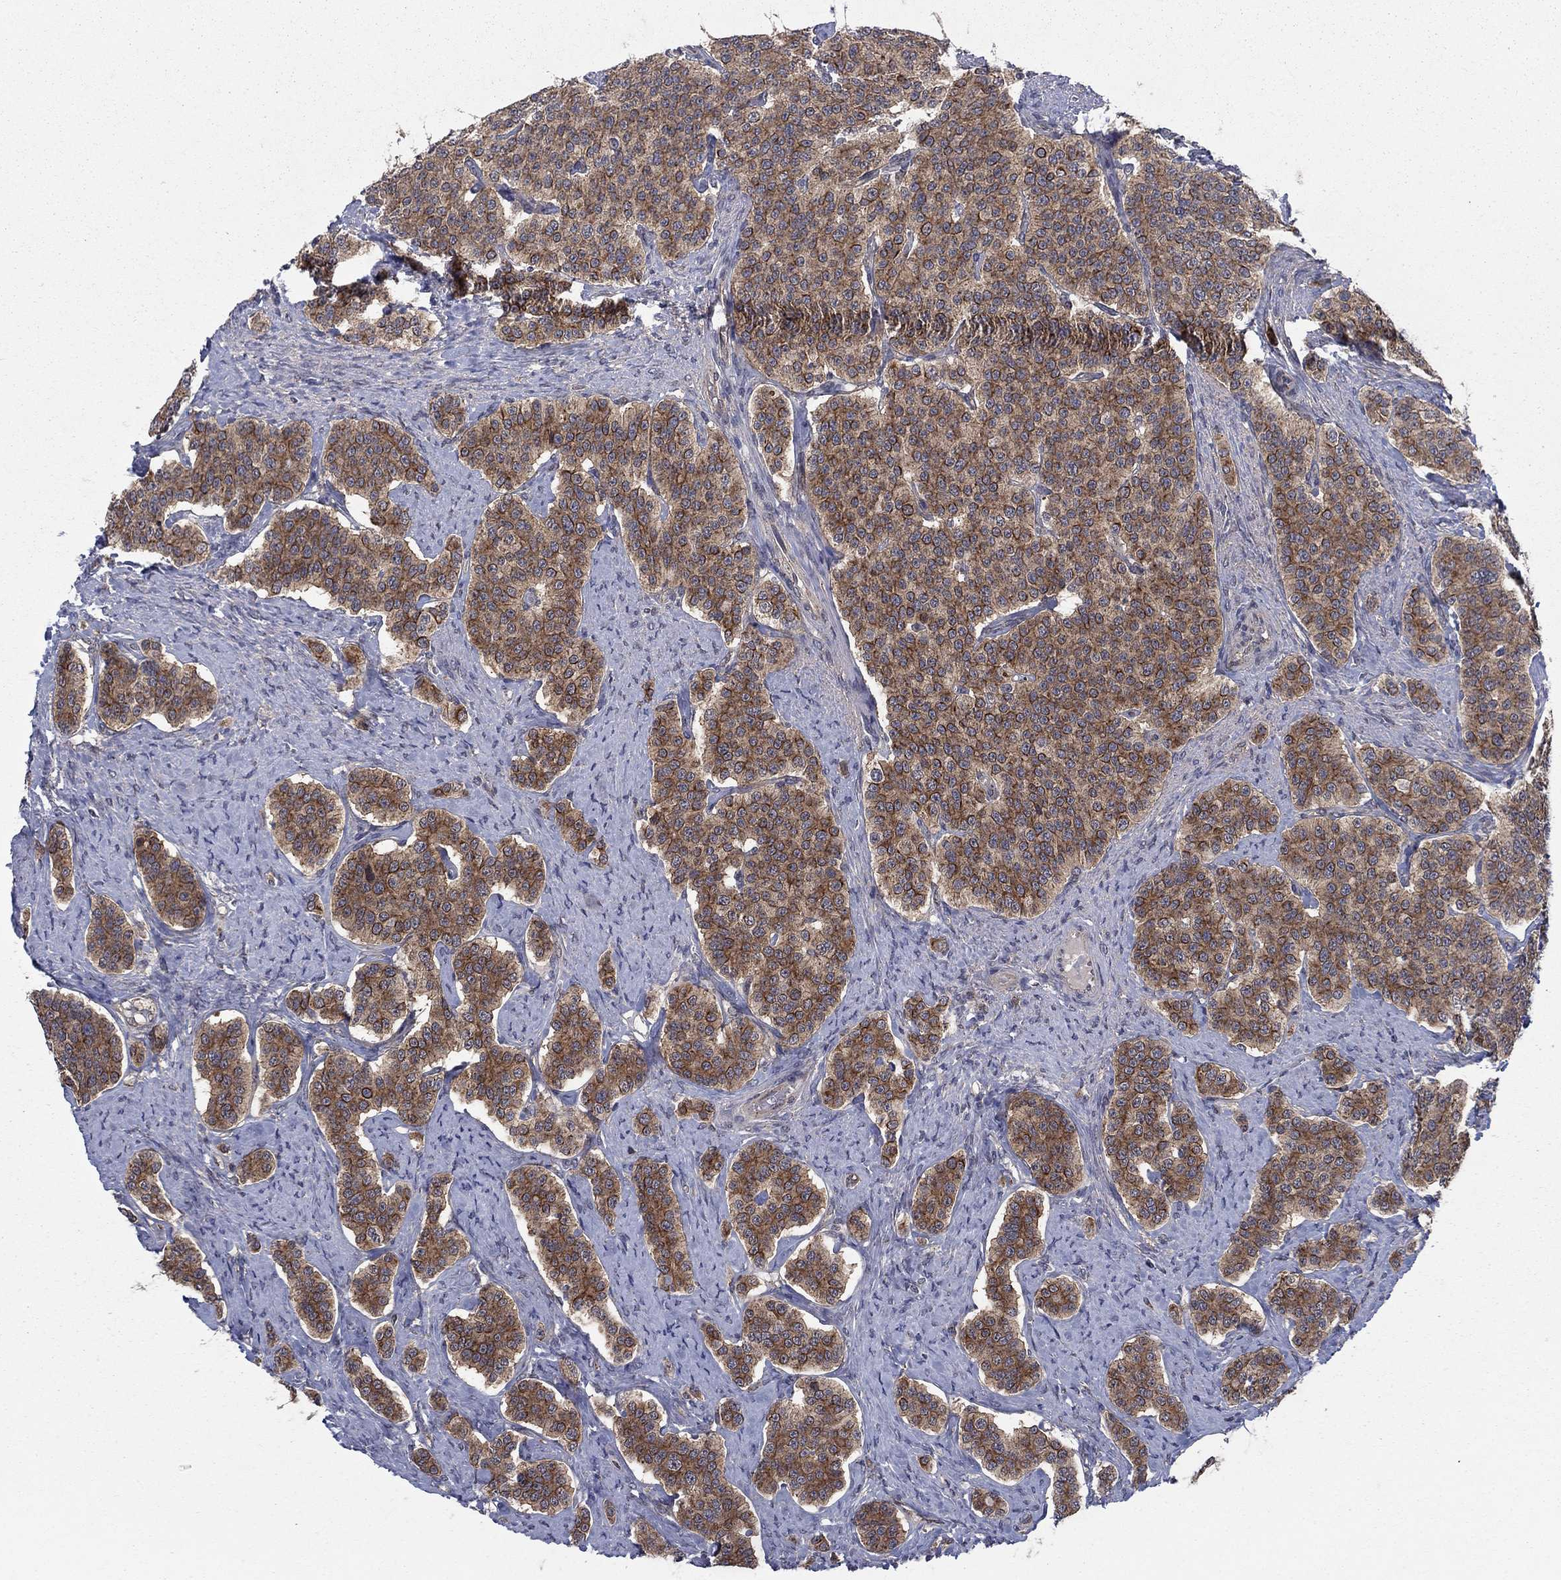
{"staining": {"intensity": "strong", "quantity": "25%-75%", "location": "cytoplasmic/membranous,nuclear"}, "tissue": "carcinoid", "cell_type": "Tumor cells", "image_type": "cancer", "snomed": [{"axis": "morphology", "description": "Carcinoid, malignant, NOS"}, {"axis": "topography", "description": "Small intestine"}], "caption": "Immunohistochemistry (IHC) histopathology image of human carcinoid stained for a protein (brown), which shows high levels of strong cytoplasmic/membranous and nuclear expression in about 25%-75% of tumor cells.", "gene": "SH3RF1", "patient": {"sex": "female", "age": 58}}